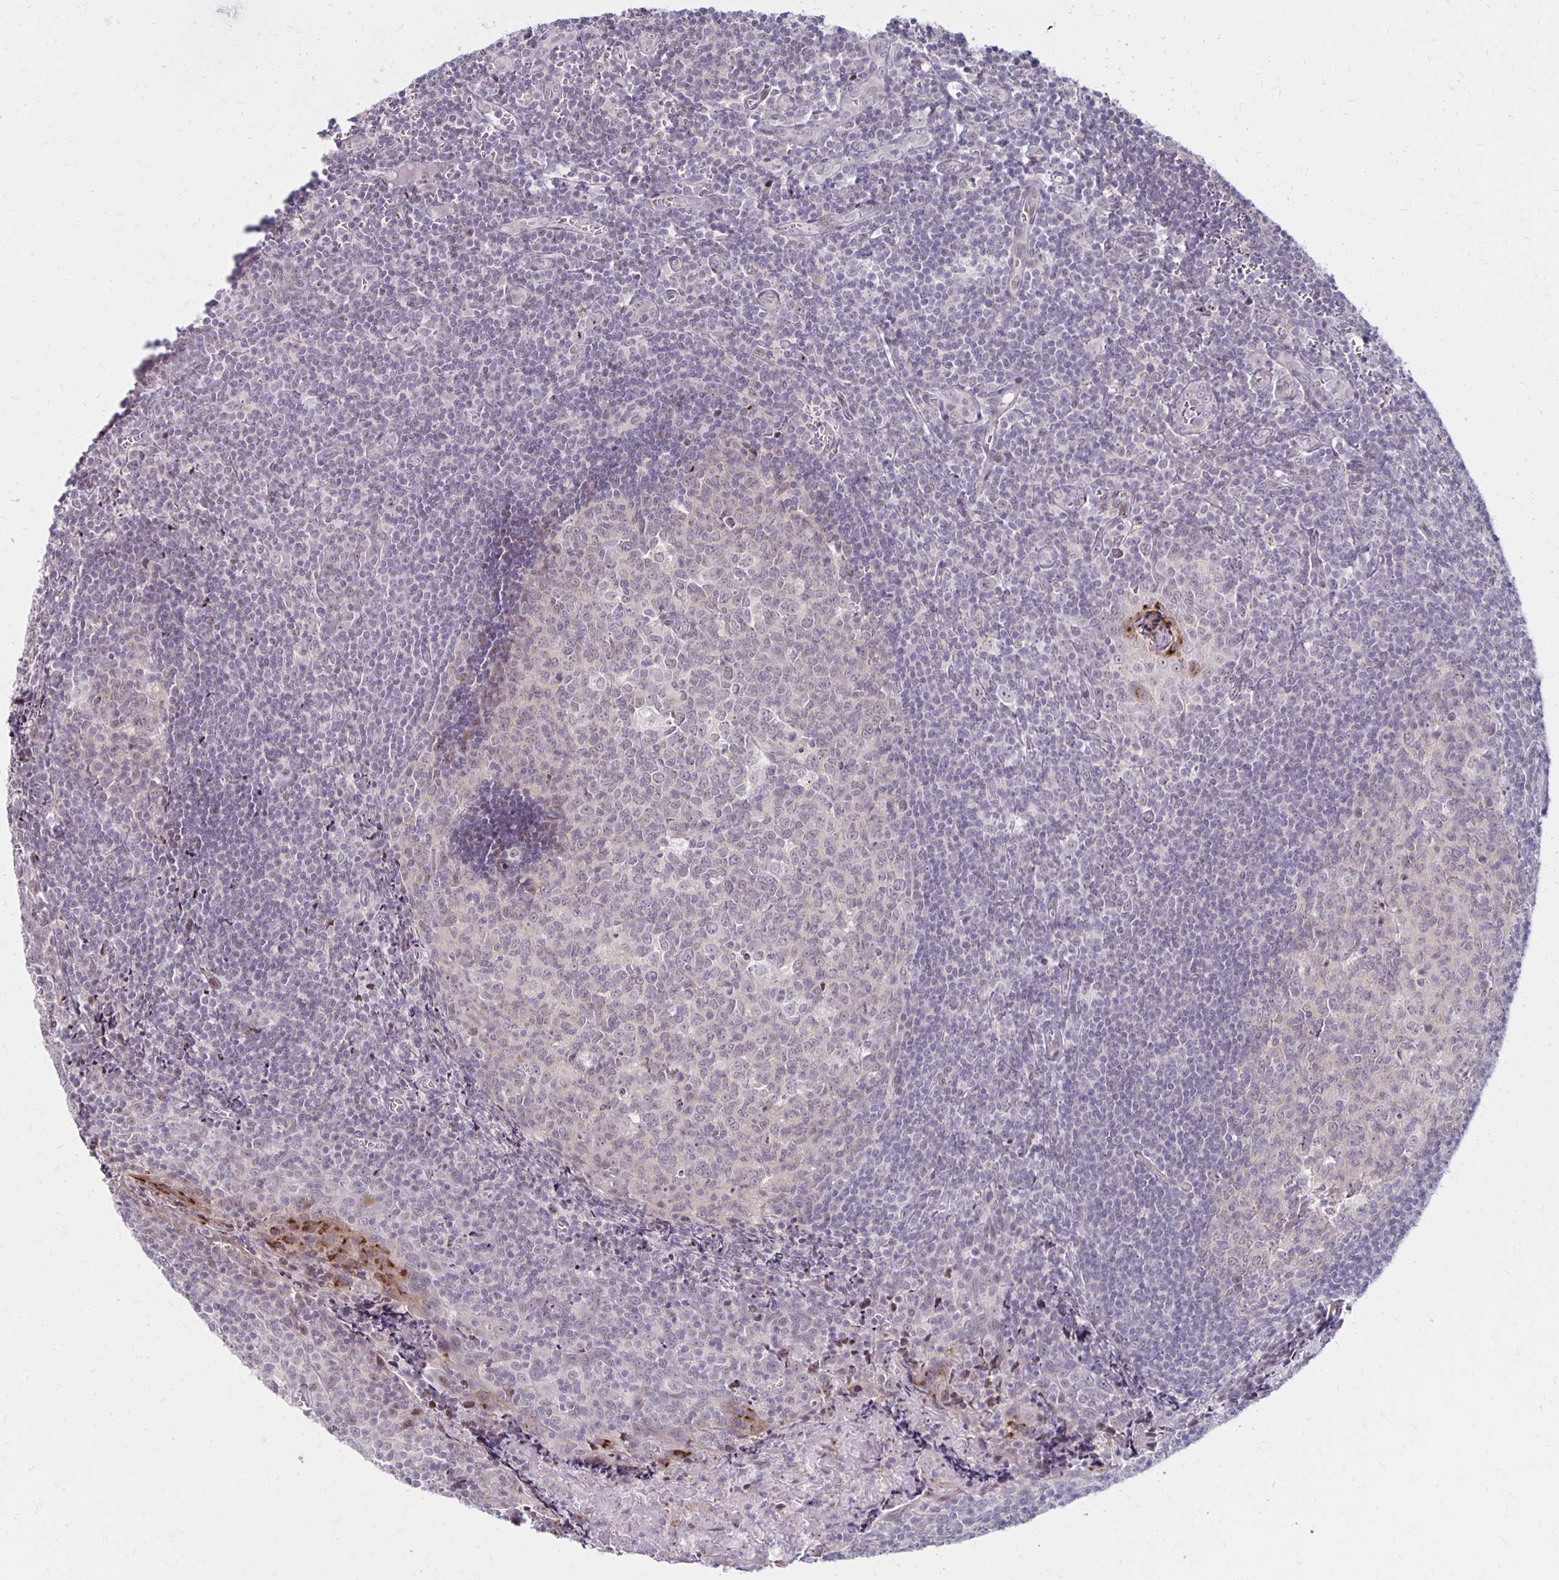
{"staining": {"intensity": "negative", "quantity": "none", "location": "none"}, "tissue": "tonsil", "cell_type": "Germinal center cells", "image_type": "normal", "snomed": [{"axis": "morphology", "description": "Normal tissue, NOS"}, {"axis": "morphology", "description": "Inflammation, NOS"}, {"axis": "topography", "description": "Tonsil"}], "caption": "Immunohistochemistry of benign human tonsil shows no positivity in germinal center cells.", "gene": "DAGLA", "patient": {"sex": "female", "age": 31}}